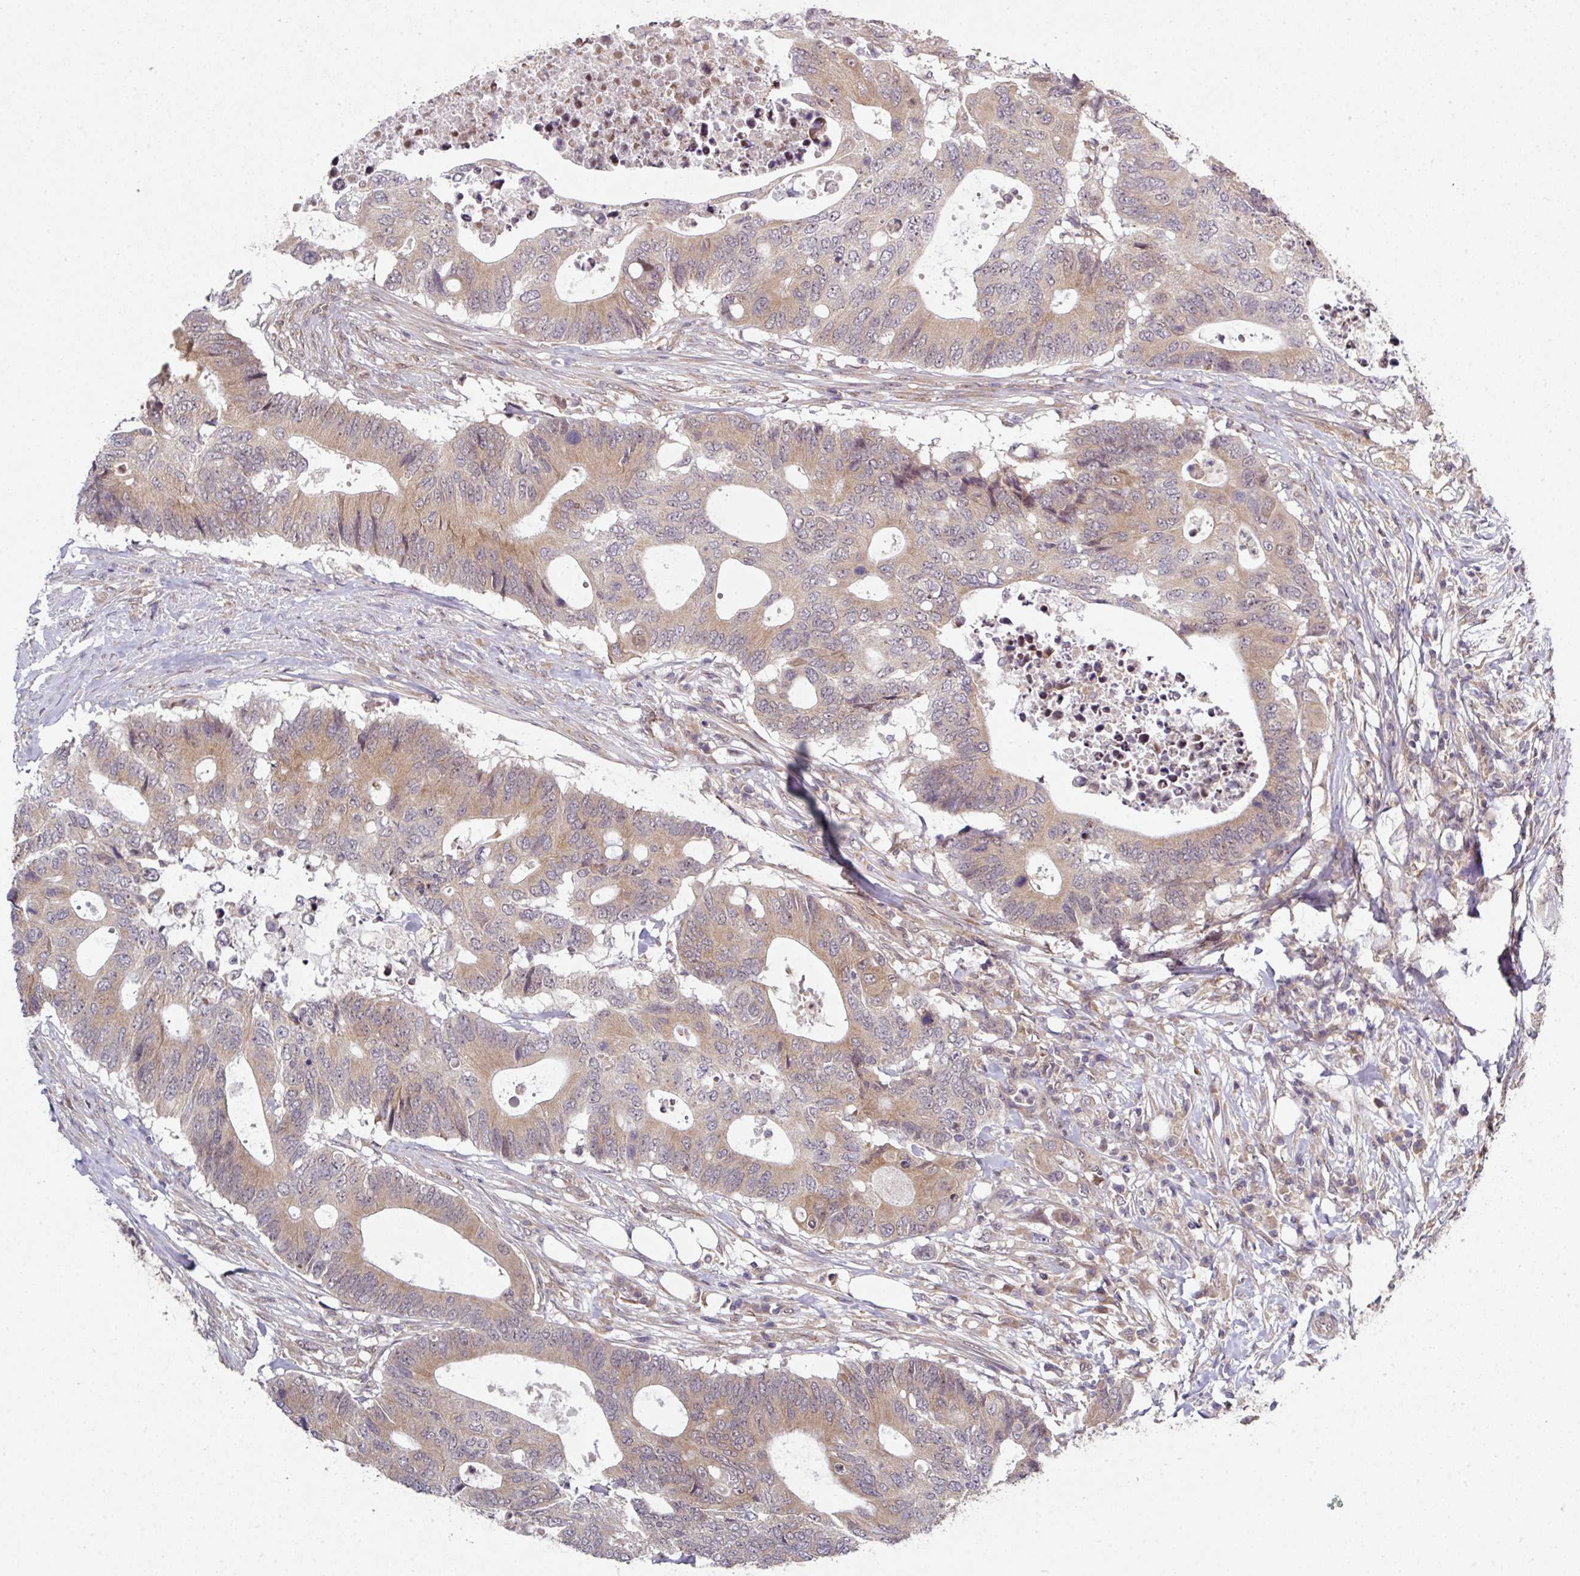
{"staining": {"intensity": "moderate", "quantity": ">75%", "location": "cytoplasmic/membranous"}, "tissue": "colorectal cancer", "cell_type": "Tumor cells", "image_type": "cancer", "snomed": [{"axis": "morphology", "description": "Adenocarcinoma, NOS"}, {"axis": "topography", "description": "Colon"}], "caption": "A brown stain shows moderate cytoplasmic/membranous positivity of a protein in adenocarcinoma (colorectal) tumor cells.", "gene": "CAMLG", "patient": {"sex": "male", "age": 71}}